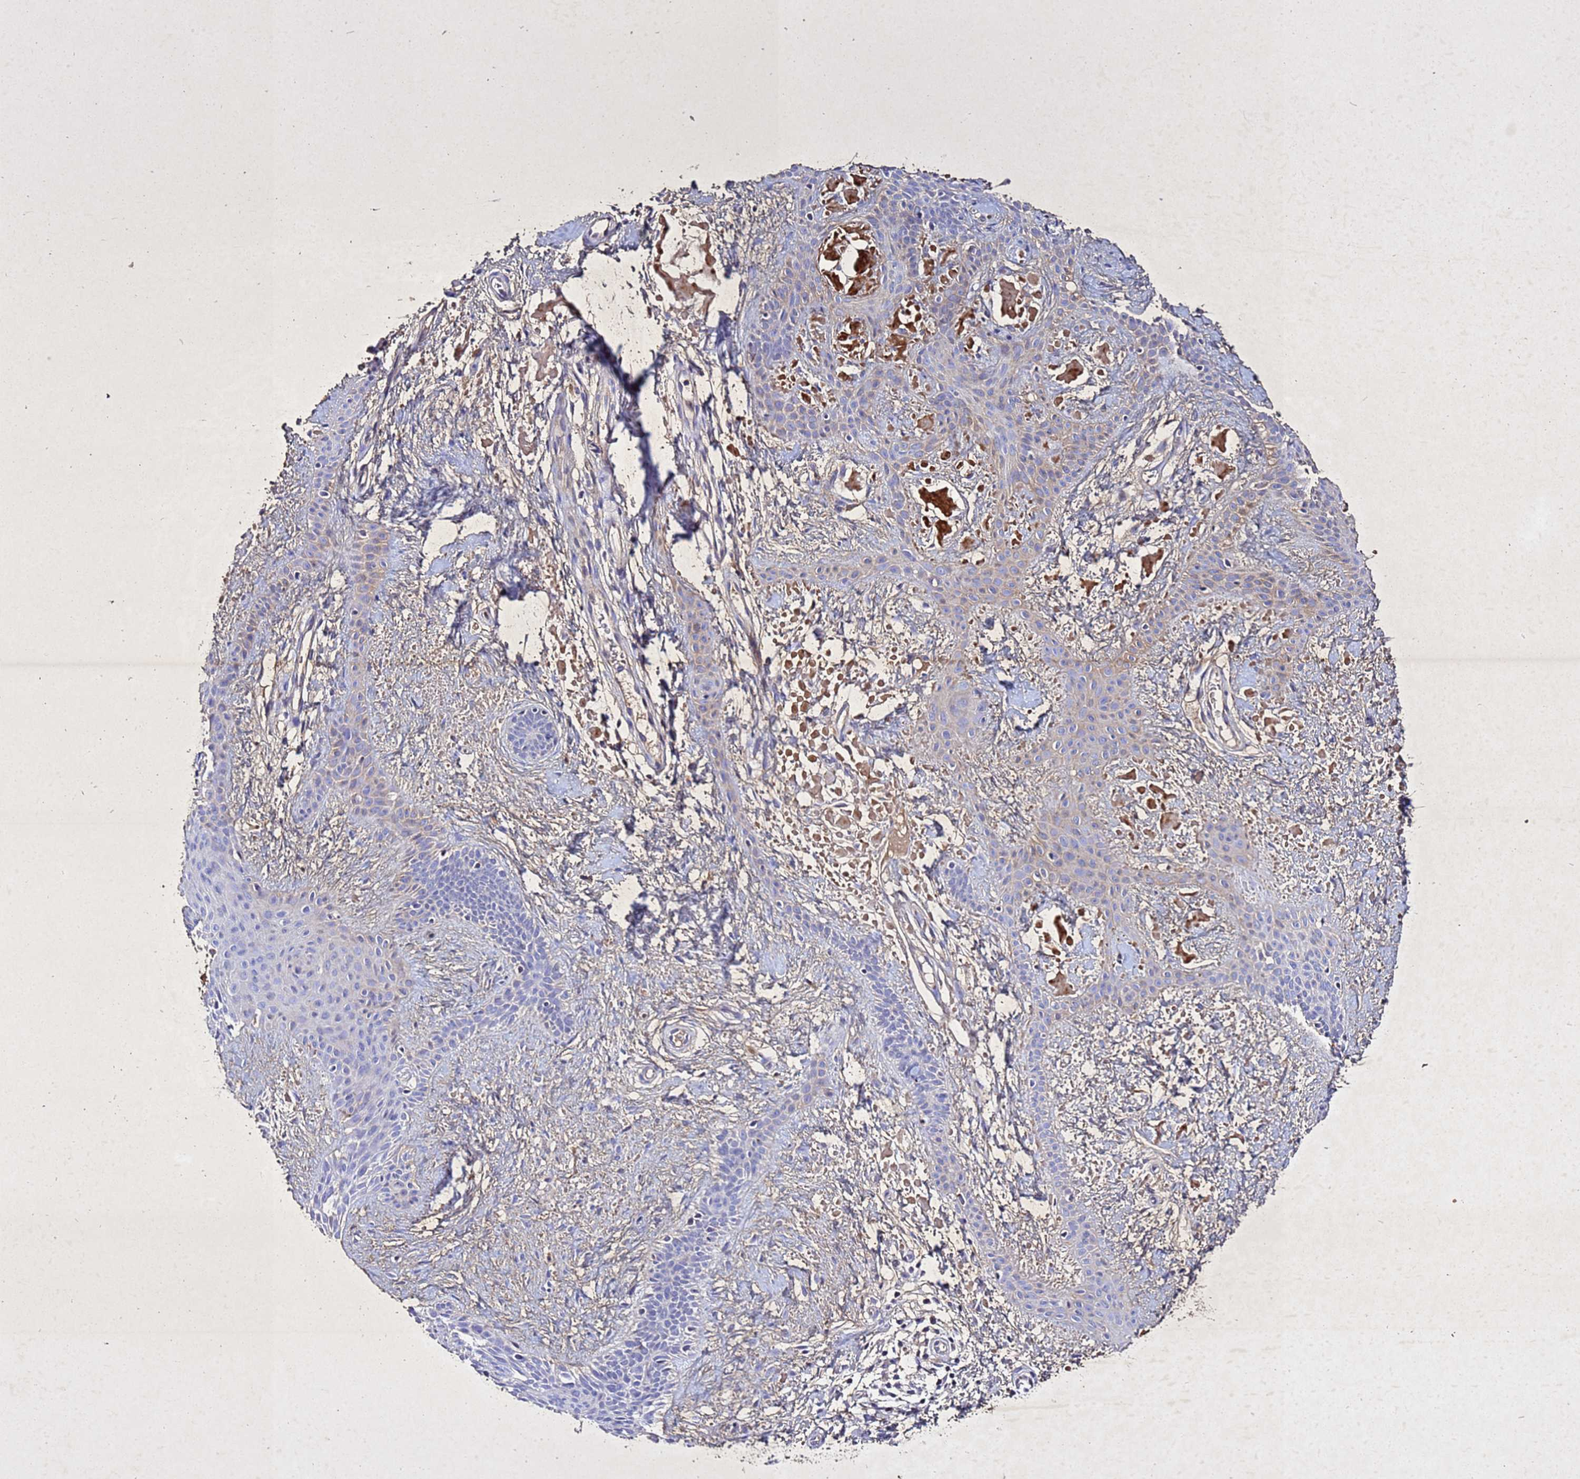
{"staining": {"intensity": "weak", "quantity": "<25%", "location": "cytoplasmic/membranous"}, "tissue": "skin cancer", "cell_type": "Tumor cells", "image_type": "cancer", "snomed": [{"axis": "morphology", "description": "Basal cell carcinoma"}, {"axis": "topography", "description": "Skin"}], "caption": "Skin basal cell carcinoma stained for a protein using immunohistochemistry (IHC) exhibits no positivity tumor cells.", "gene": "SV2B", "patient": {"sex": "male", "age": 78}}